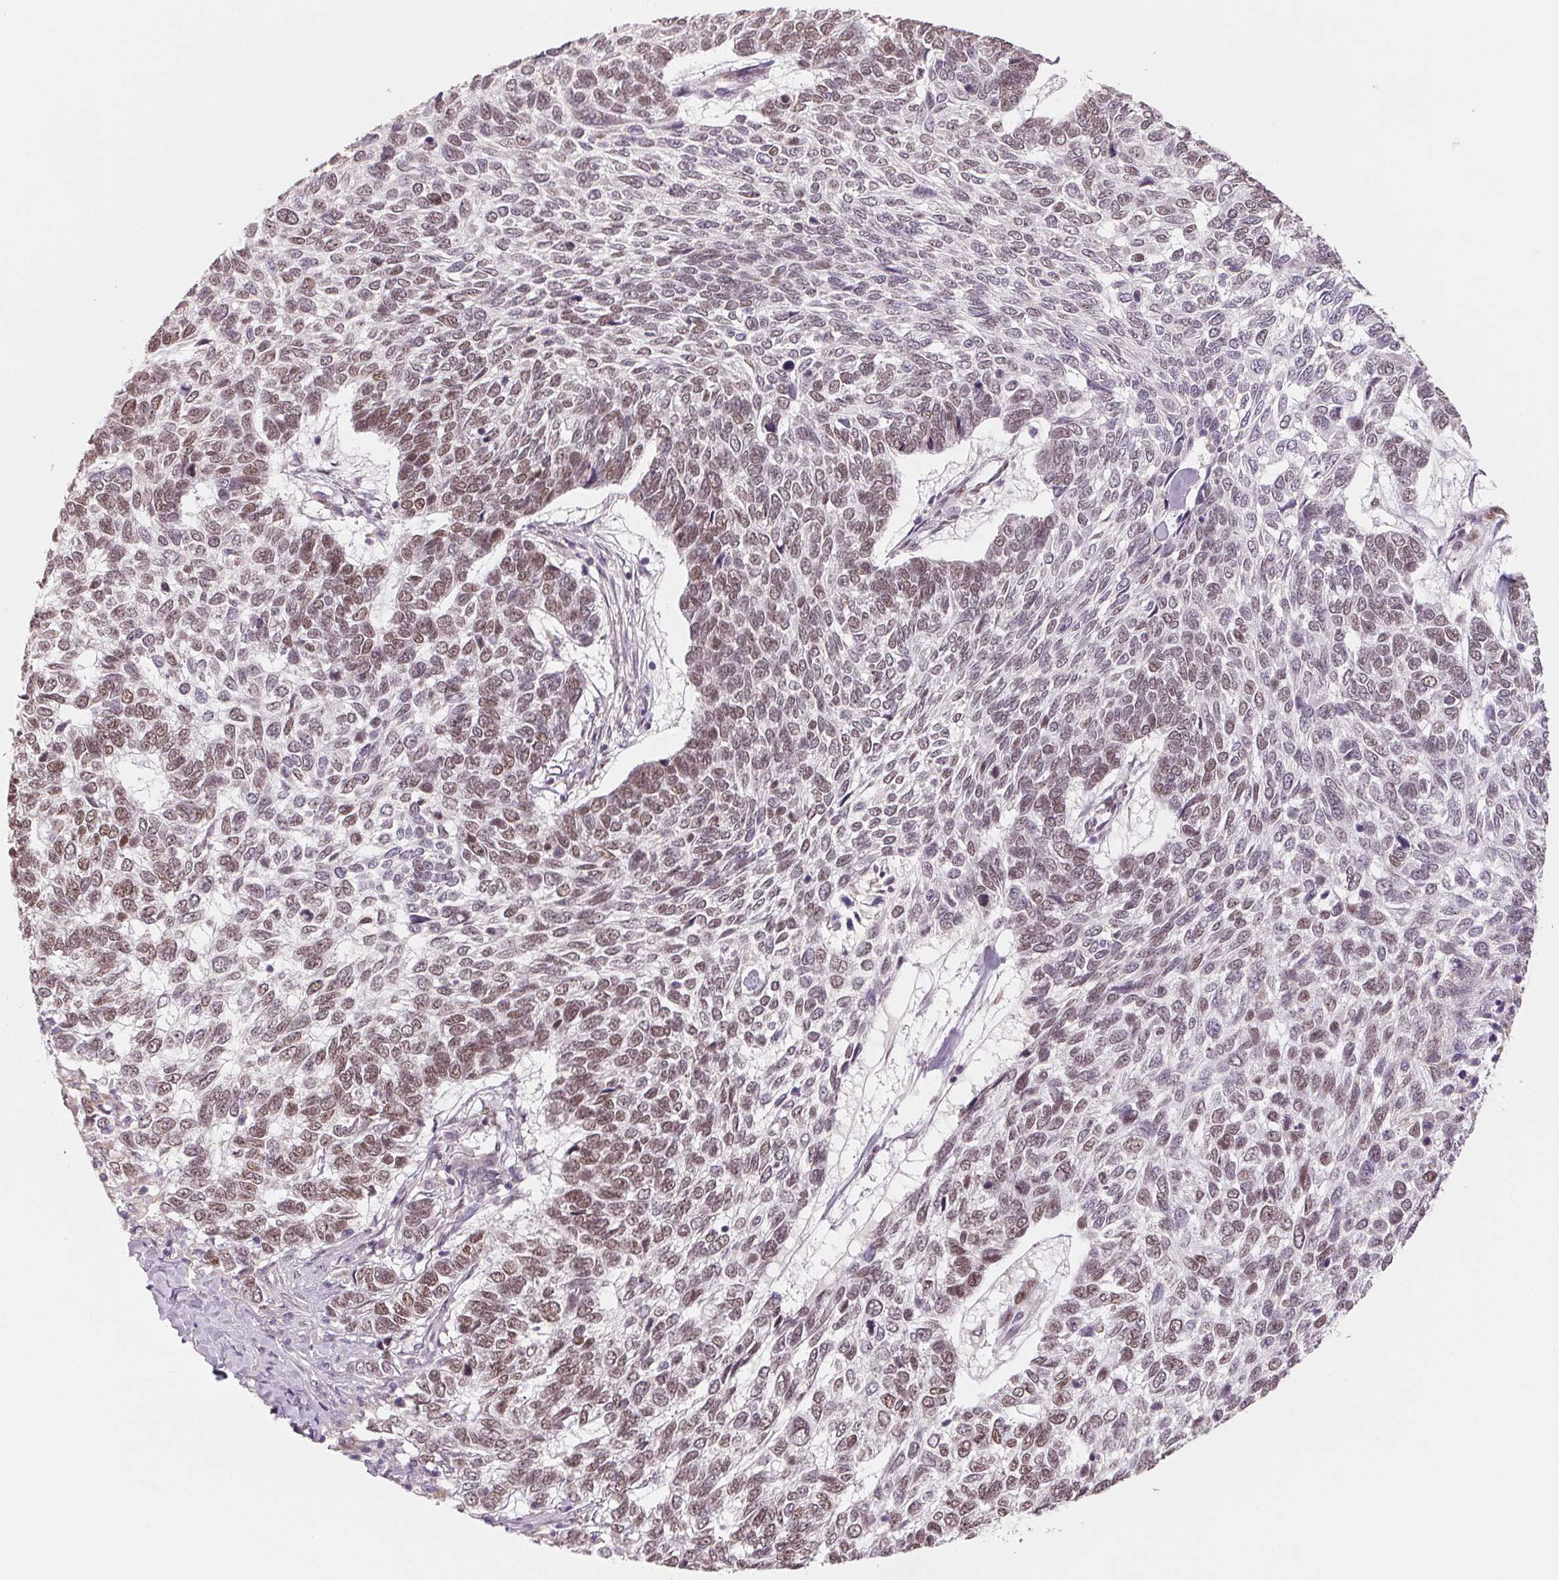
{"staining": {"intensity": "moderate", "quantity": "25%-75%", "location": "nuclear"}, "tissue": "skin cancer", "cell_type": "Tumor cells", "image_type": "cancer", "snomed": [{"axis": "morphology", "description": "Basal cell carcinoma"}, {"axis": "topography", "description": "Skin"}], "caption": "Human skin basal cell carcinoma stained with a brown dye exhibits moderate nuclear positive staining in about 25%-75% of tumor cells.", "gene": "SMARCD3", "patient": {"sex": "female", "age": 65}}